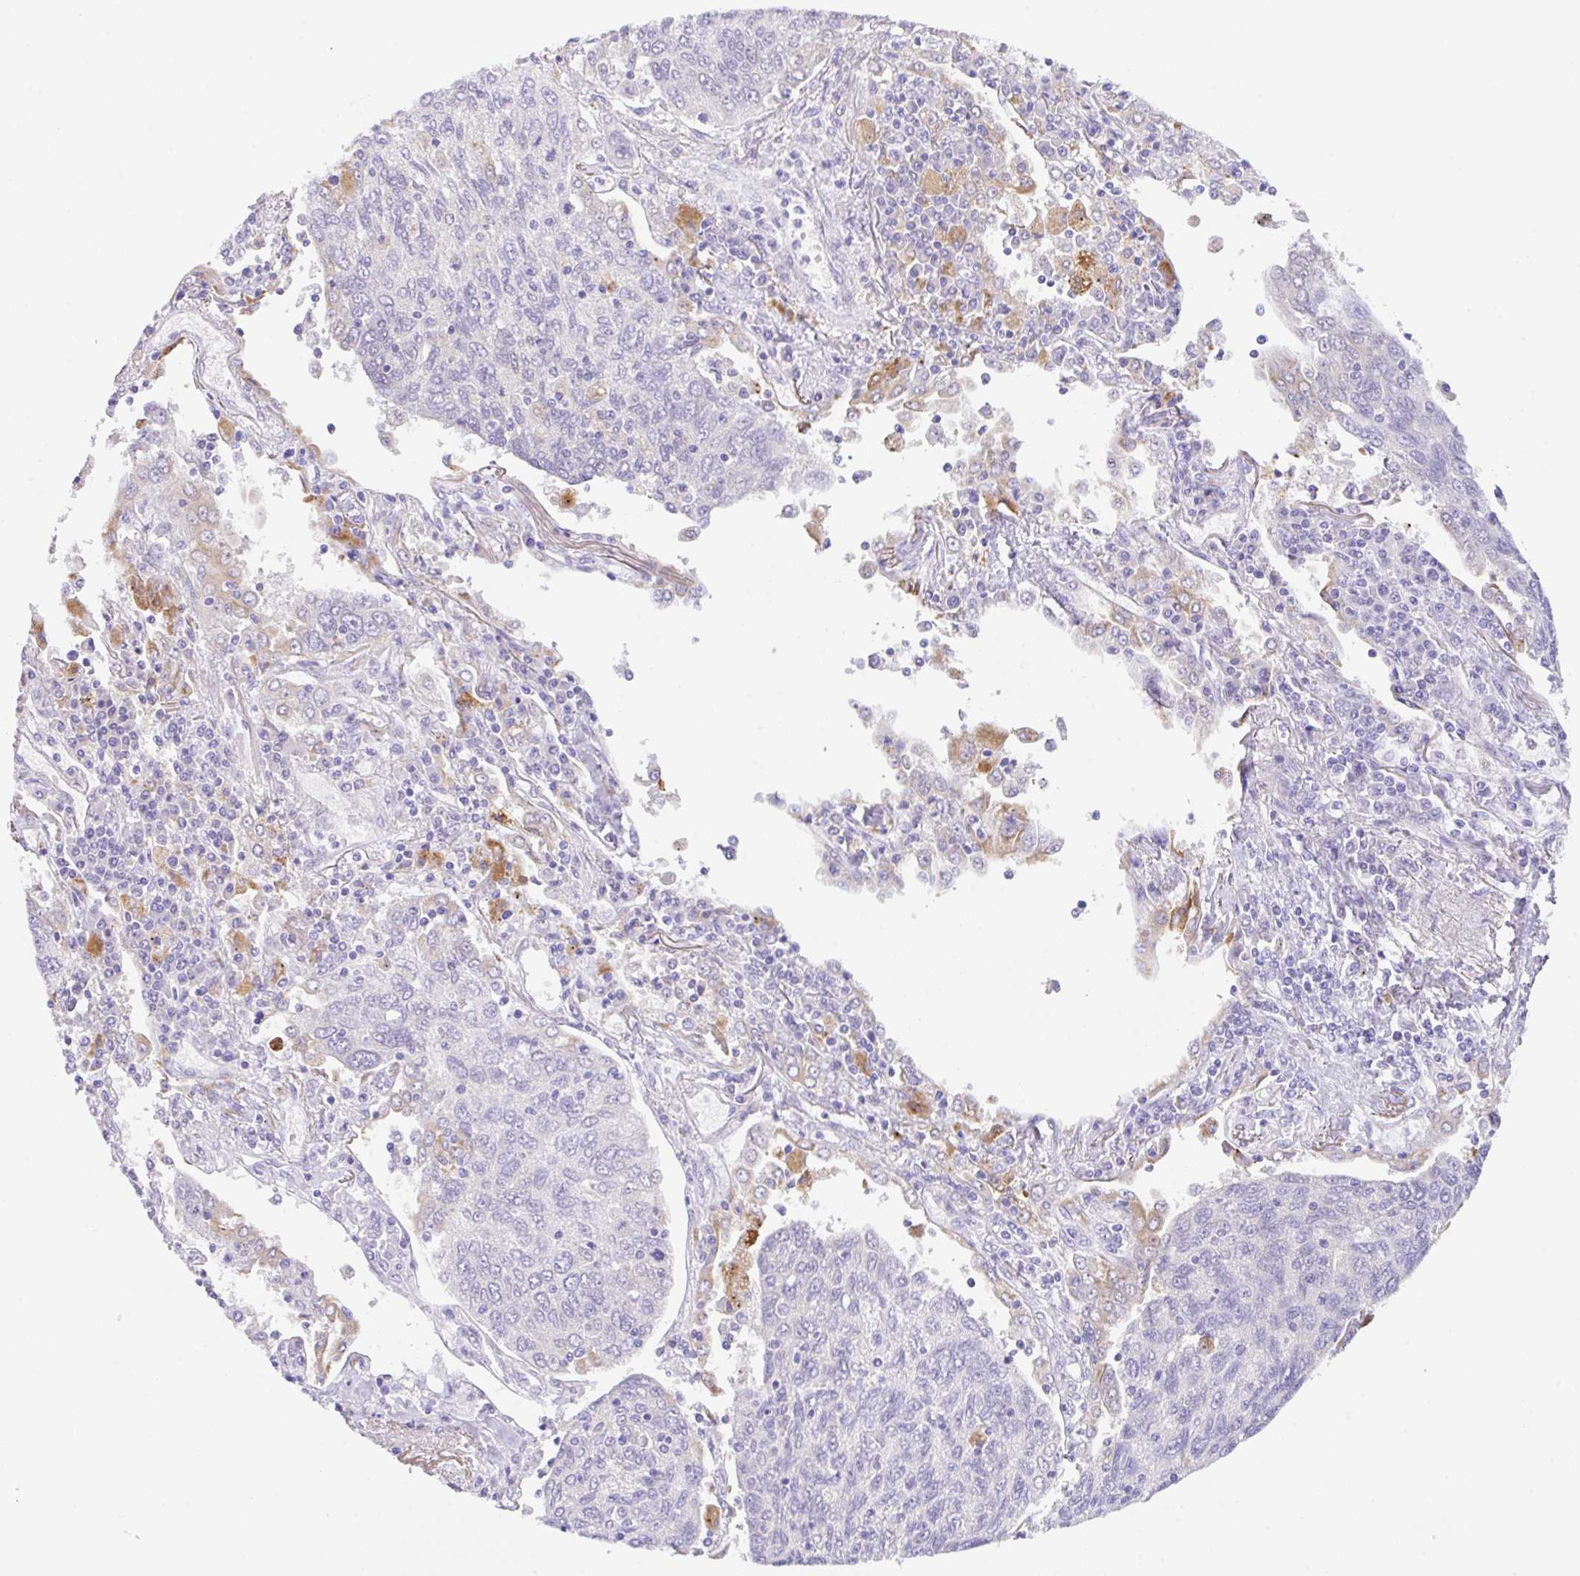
{"staining": {"intensity": "negative", "quantity": "none", "location": "none"}, "tissue": "lung cancer", "cell_type": "Tumor cells", "image_type": "cancer", "snomed": [{"axis": "morphology", "description": "Squamous cell carcinoma, NOS"}, {"axis": "topography", "description": "Lung"}], "caption": "Tumor cells are negative for brown protein staining in lung cancer (squamous cell carcinoma).", "gene": "TRAF4", "patient": {"sex": "female", "age": 66}}